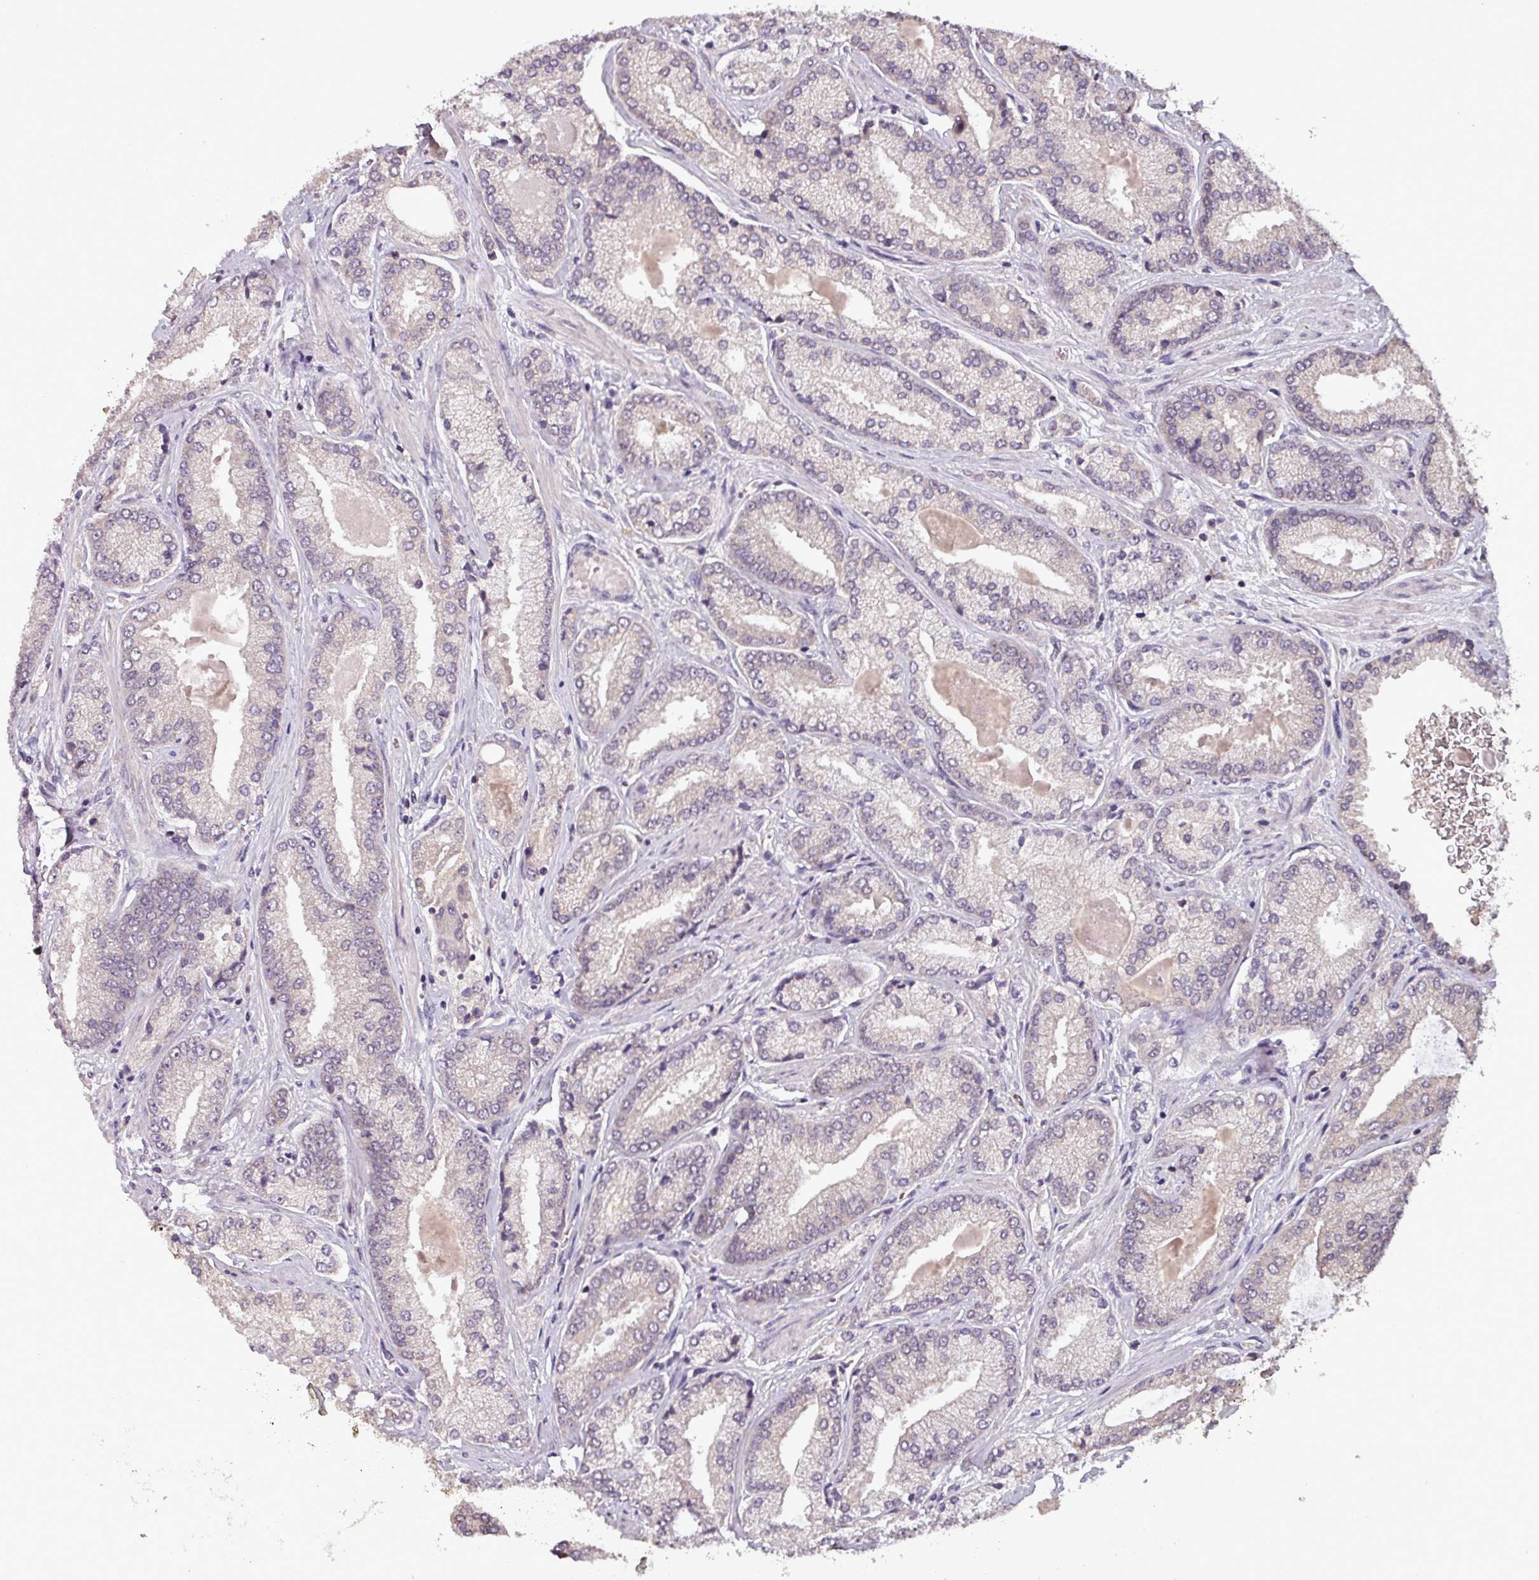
{"staining": {"intensity": "negative", "quantity": "none", "location": "none"}, "tissue": "prostate cancer", "cell_type": "Tumor cells", "image_type": "cancer", "snomed": [{"axis": "morphology", "description": "Adenocarcinoma, High grade"}, {"axis": "topography", "description": "Prostate"}], "caption": "The image reveals no significant positivity in tumor cells of adenocarcinoma (high-grade) (prostate). Brightfield microscopy of IHC stained with DAB (brown) and hematoxylin (blue), captured at high magnification.", "gene": "NOB1", "patient": {"sex": "male", "age": 68}}